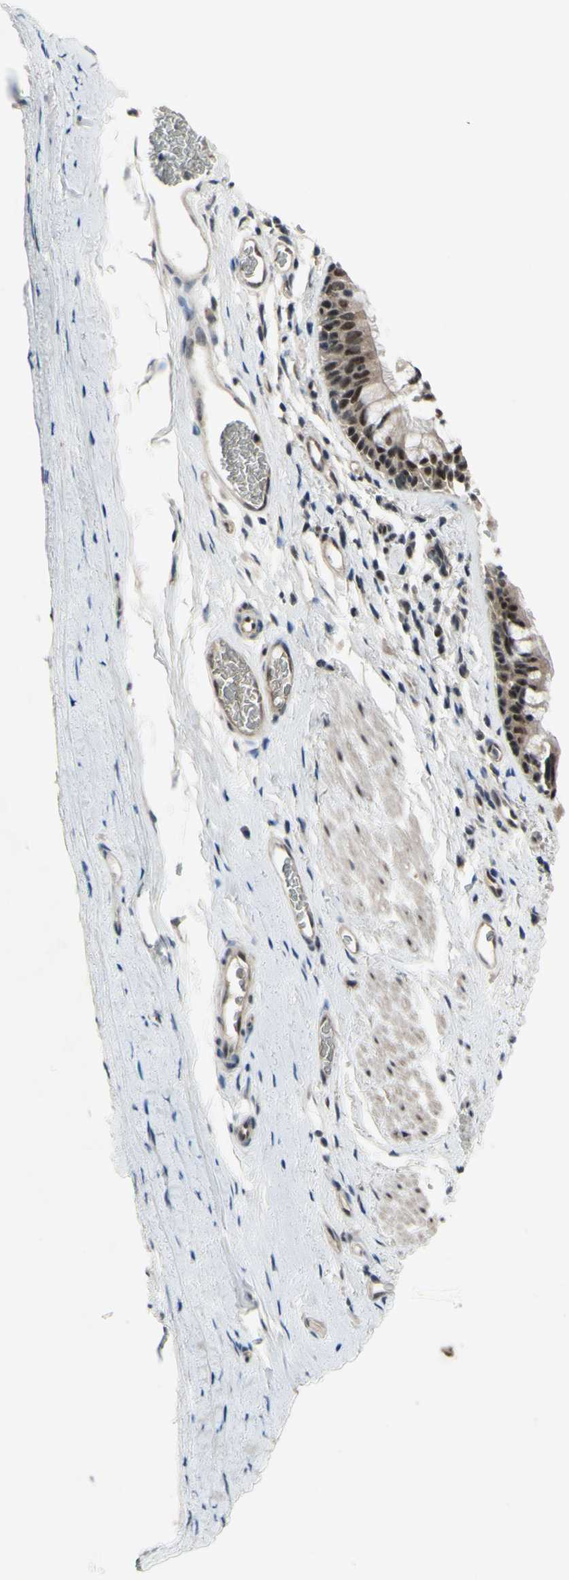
{"staining": {"intensity": "moderate", "quantity": ">75%", "location": "cytoplasmic/membranous,nuclear"}, "tissue": "bronchus", "cell_type": "Respiratory epithelial cells", "image_type": "normal", "snomed": [{"axis": "morphology", "description": "Normal tissue, NOS"}, {"axis": "morphology", "description": "Malignant melanoma, Metastatic site"}, {"axis": "topography", "description": "Bronchus"}, {"axis": "topography", "description": "Lung"}], "caption": "A medium amount of moderate cytoplasmic/membranous,nuclear staining is identified in approximately >75% of respiratory epithelial cells in benign bronchus. (Stains: DAB (3,3'-diaminobenzidine) in brown, nuclei in blue, Microscopy: brightfield microscopy at high magnification).", "gene": "TRDMT1", "patient": {"sex": "male", "age": 64}}